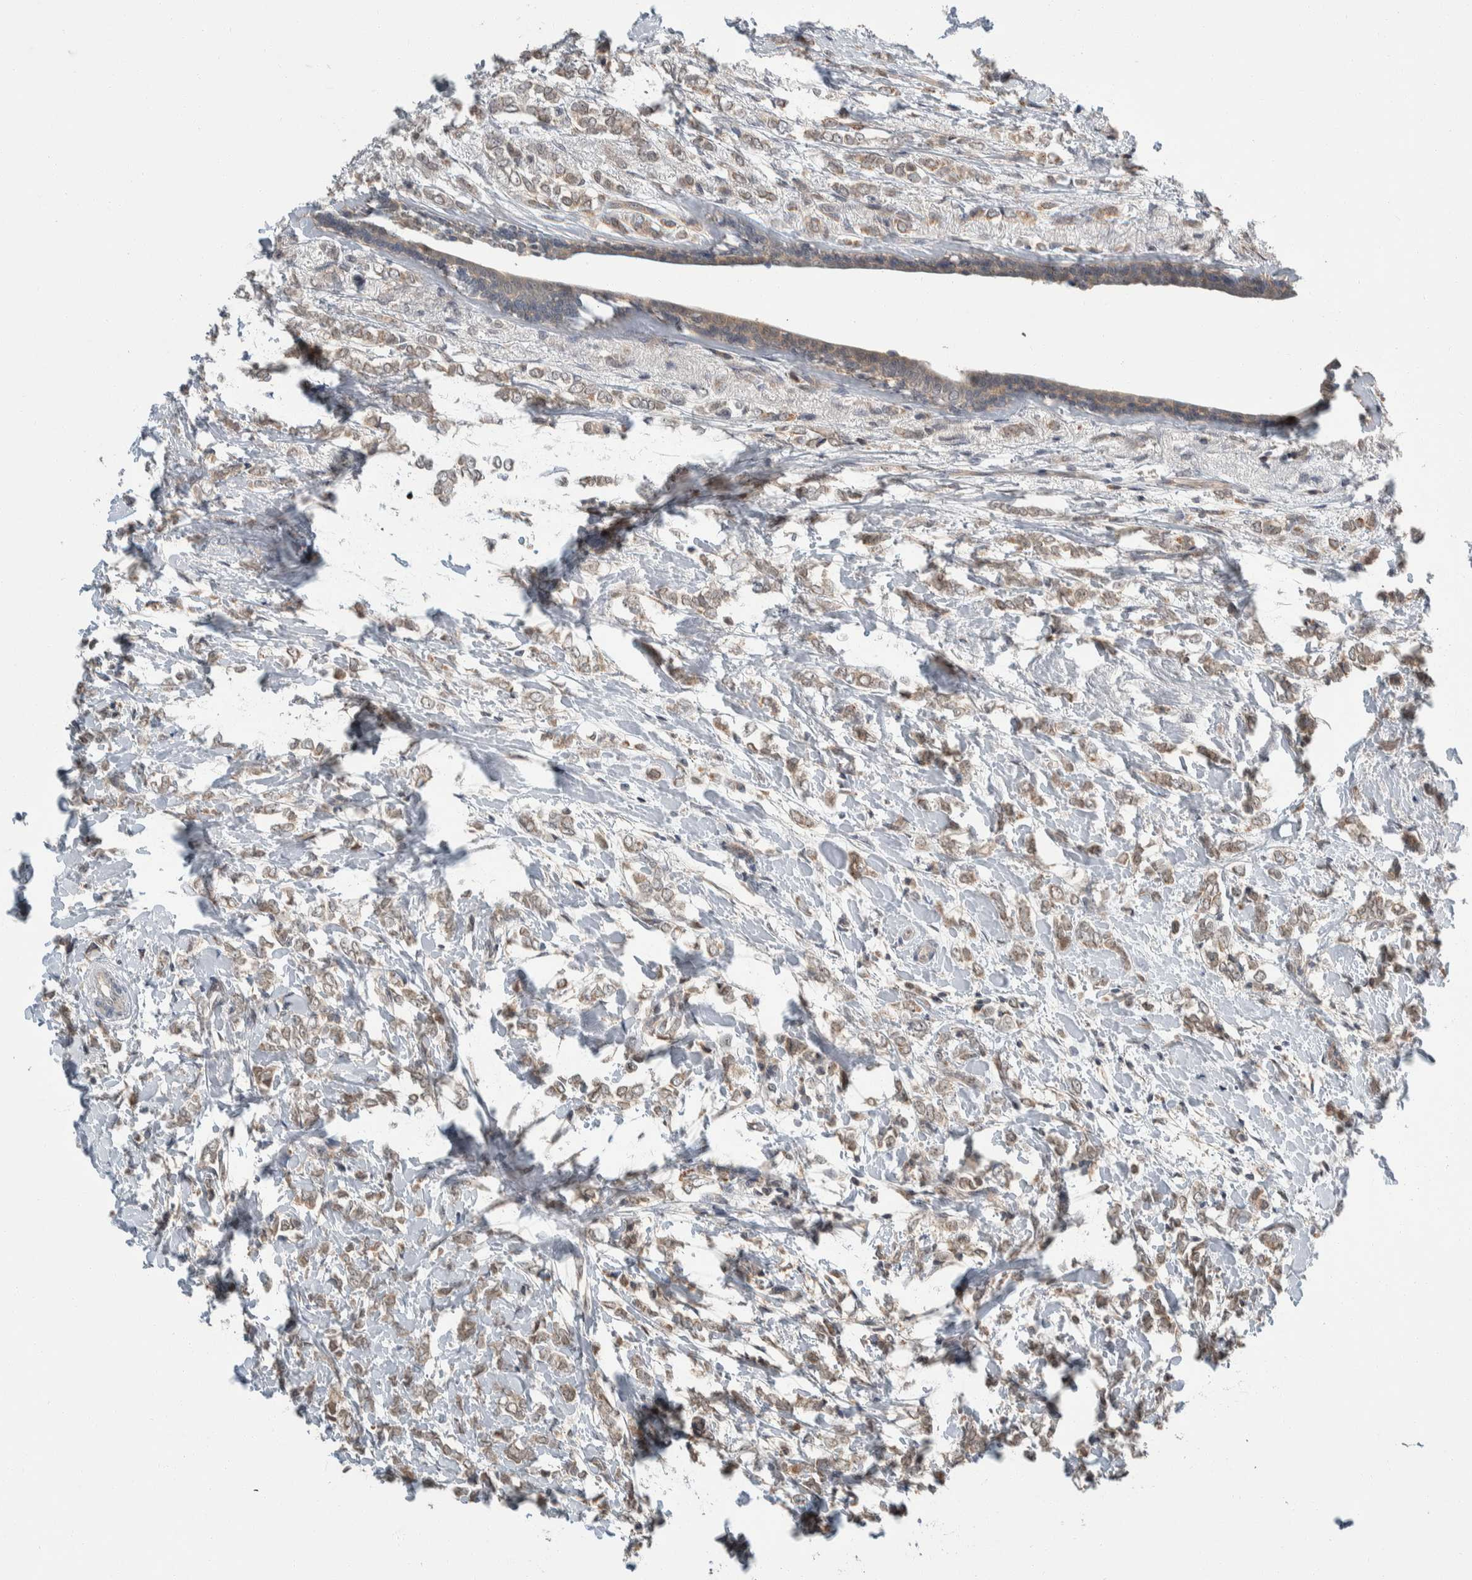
{"staining": {"intensity": "weak", "quantity": ">75%", "location": "cytoplasmic/membranous"}, "tissue": "breast cancer", "cell_type": "Tumor cells", "image_type": "cancer", "snomed": [{"axis": "morphology", "description": "Normal tissue, NOS"}, {"axis": "morphology", "description": "Lobular carcinoma"}, {"axis": "topography", "description": "Breast"}], "caption": "An IHC image of neoplastic tissue is shown. Protein staining in brown shows weak cytoplasmic/membranous positivity in breast cancer (lobular carcinoma) within tumor cells.", "gene": "SHPK", "patient": {"sex": "female", "age": 47}}